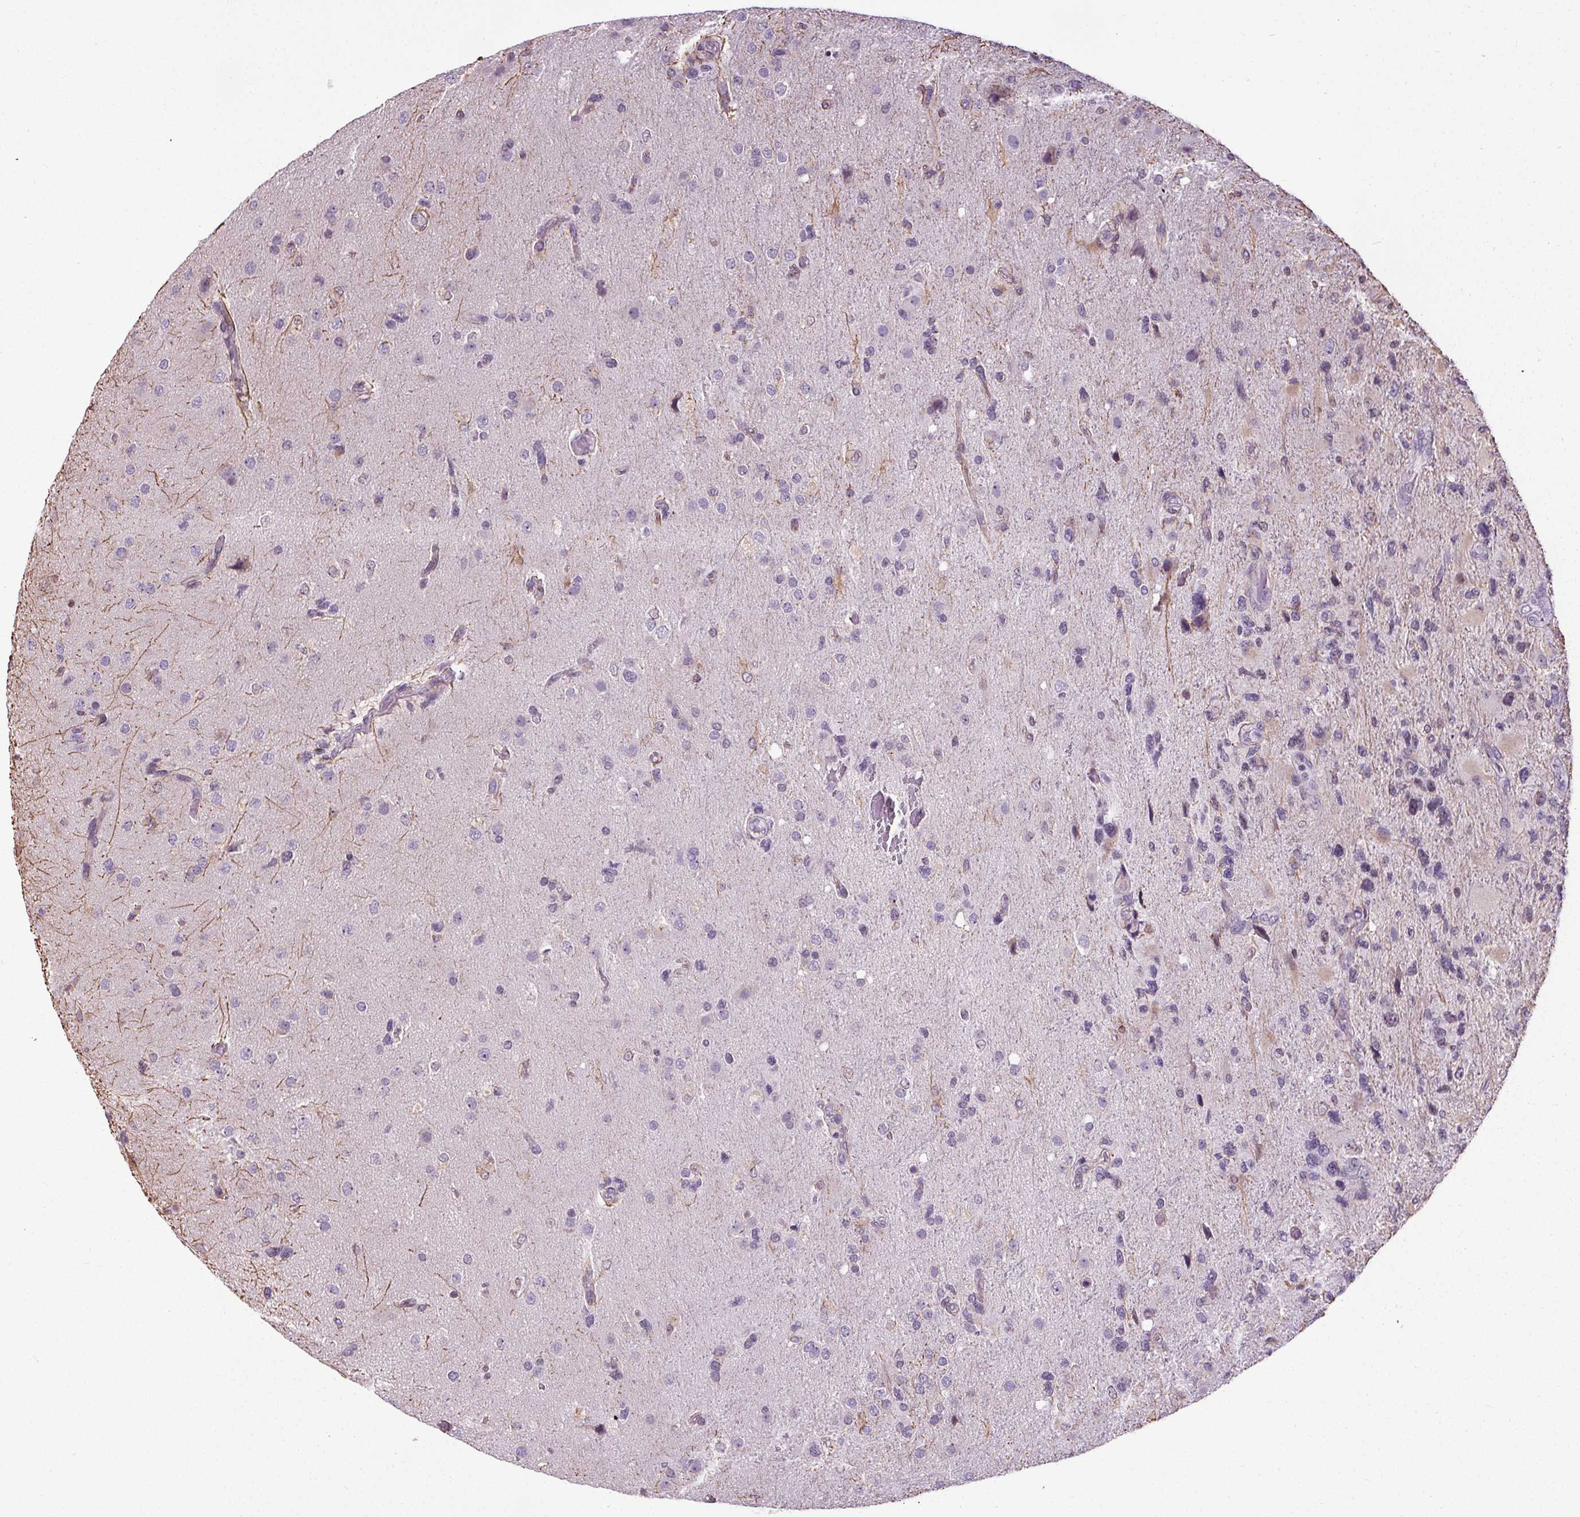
{"staining": {"intensity": "negative", "quantity": "none", "location": "none"}, "tissue": "glioma", "cell_type": "Tumor cells", "image_type": "cancer", "snomed": [{"axis": "morphology", "description": "Glioma, malignant, High grade"}, {"axis": "topography", "description": "Brain"}], "caption": "High-grade glioma (malignant) was stained to show a protein in brown. There is no significant positivity in tumor cells.", "gene": "TMEM240", "patient": {"sex": "female", "age": 71}}